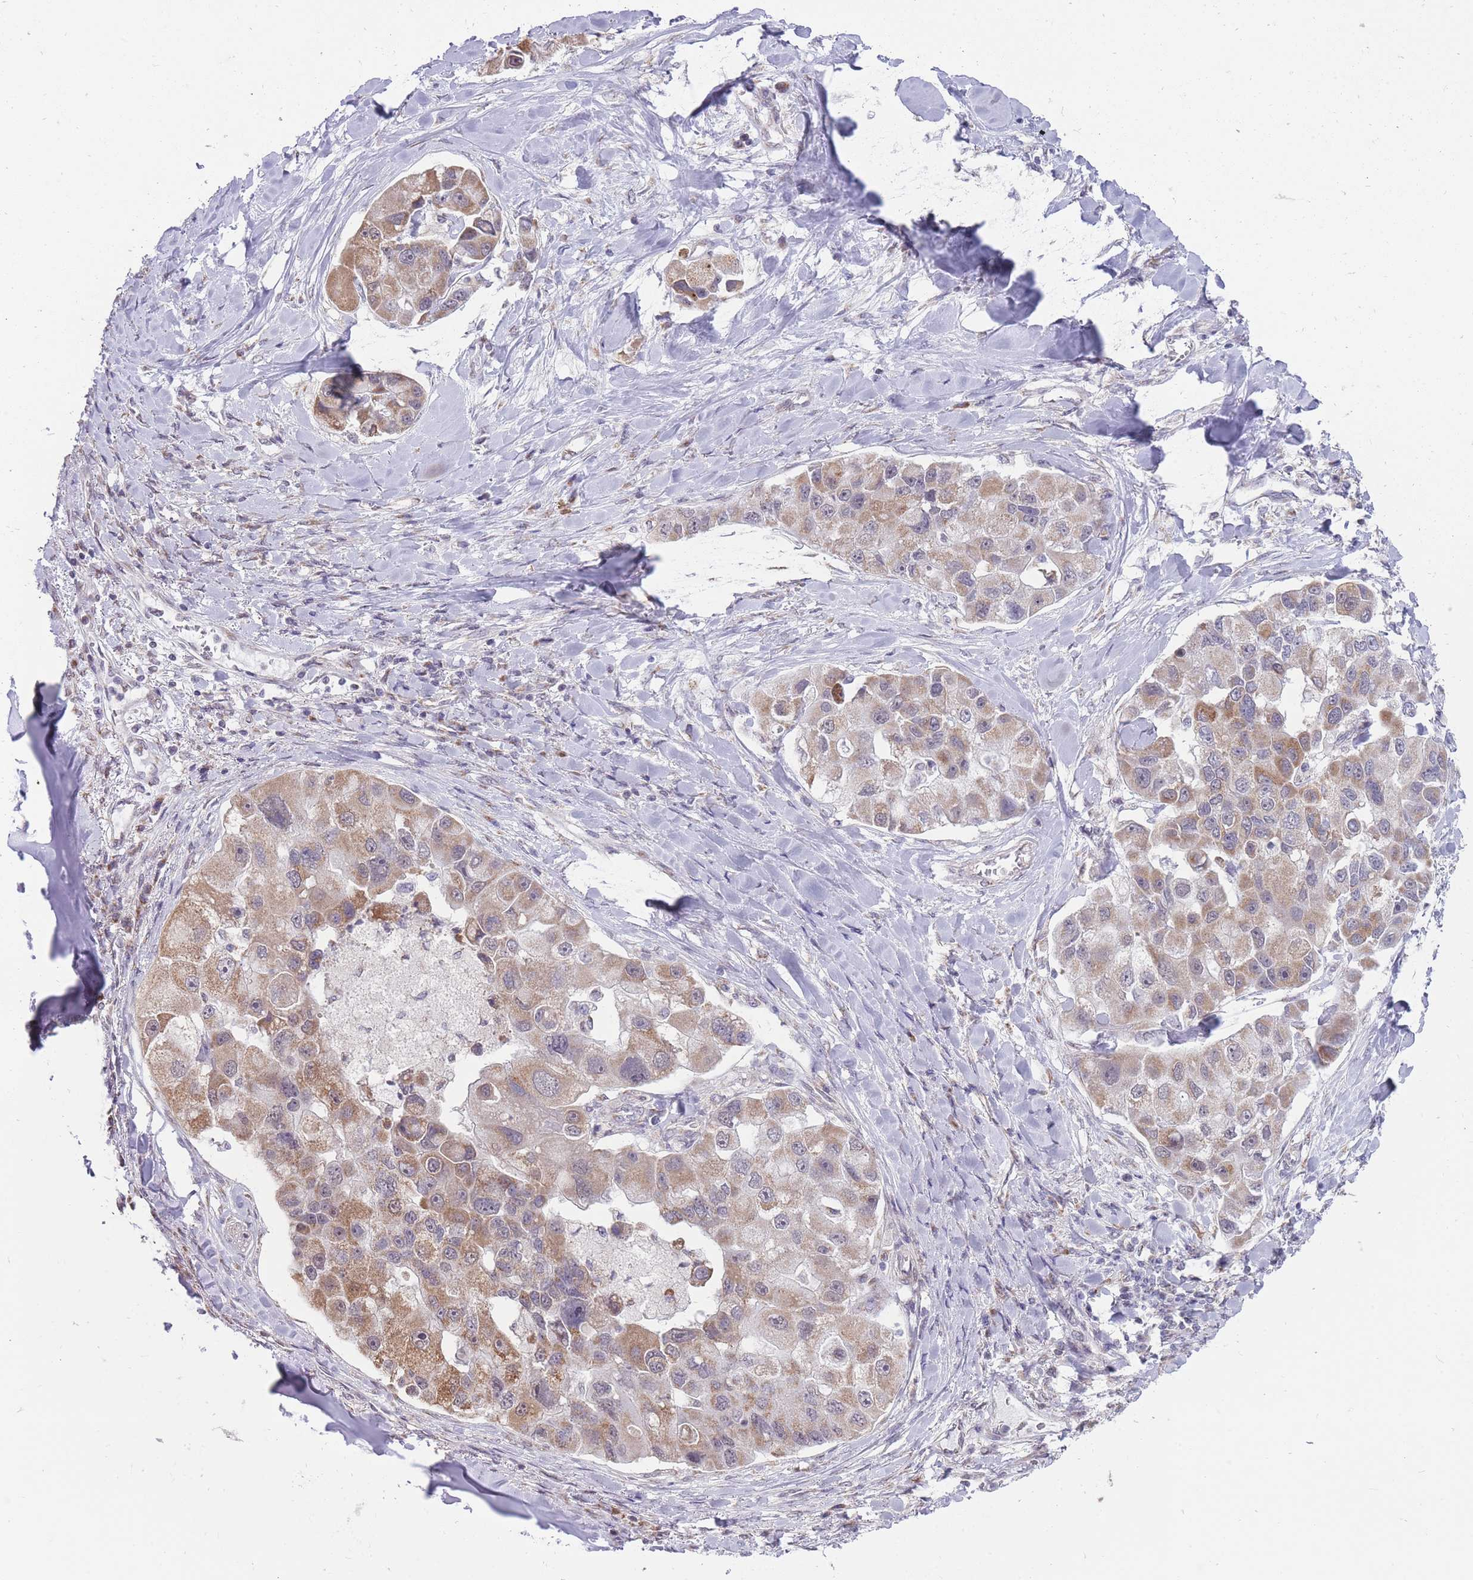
{"staining": {"intensity": "moderate", "quantity": "25%-75%", "location": "cytoplasmic/membranous"}, "tissue": "lung cancer", "cell_type": "Tumor cells", "image_type": "cancer", "snomed": [{"axis": "morphology", "description": "Adenocarcinoma, NOS"}, {"axis": "topography", "description": "Lung"}], "caption": "A medium amount of moderate cytoplasmic/membranous positivity is appreciated in approximately 25%-75% of tumor cells in lung adenocarcinoma tissue.", "gene": "NELL1", "patient": {"sex": "female", "age": 54}}